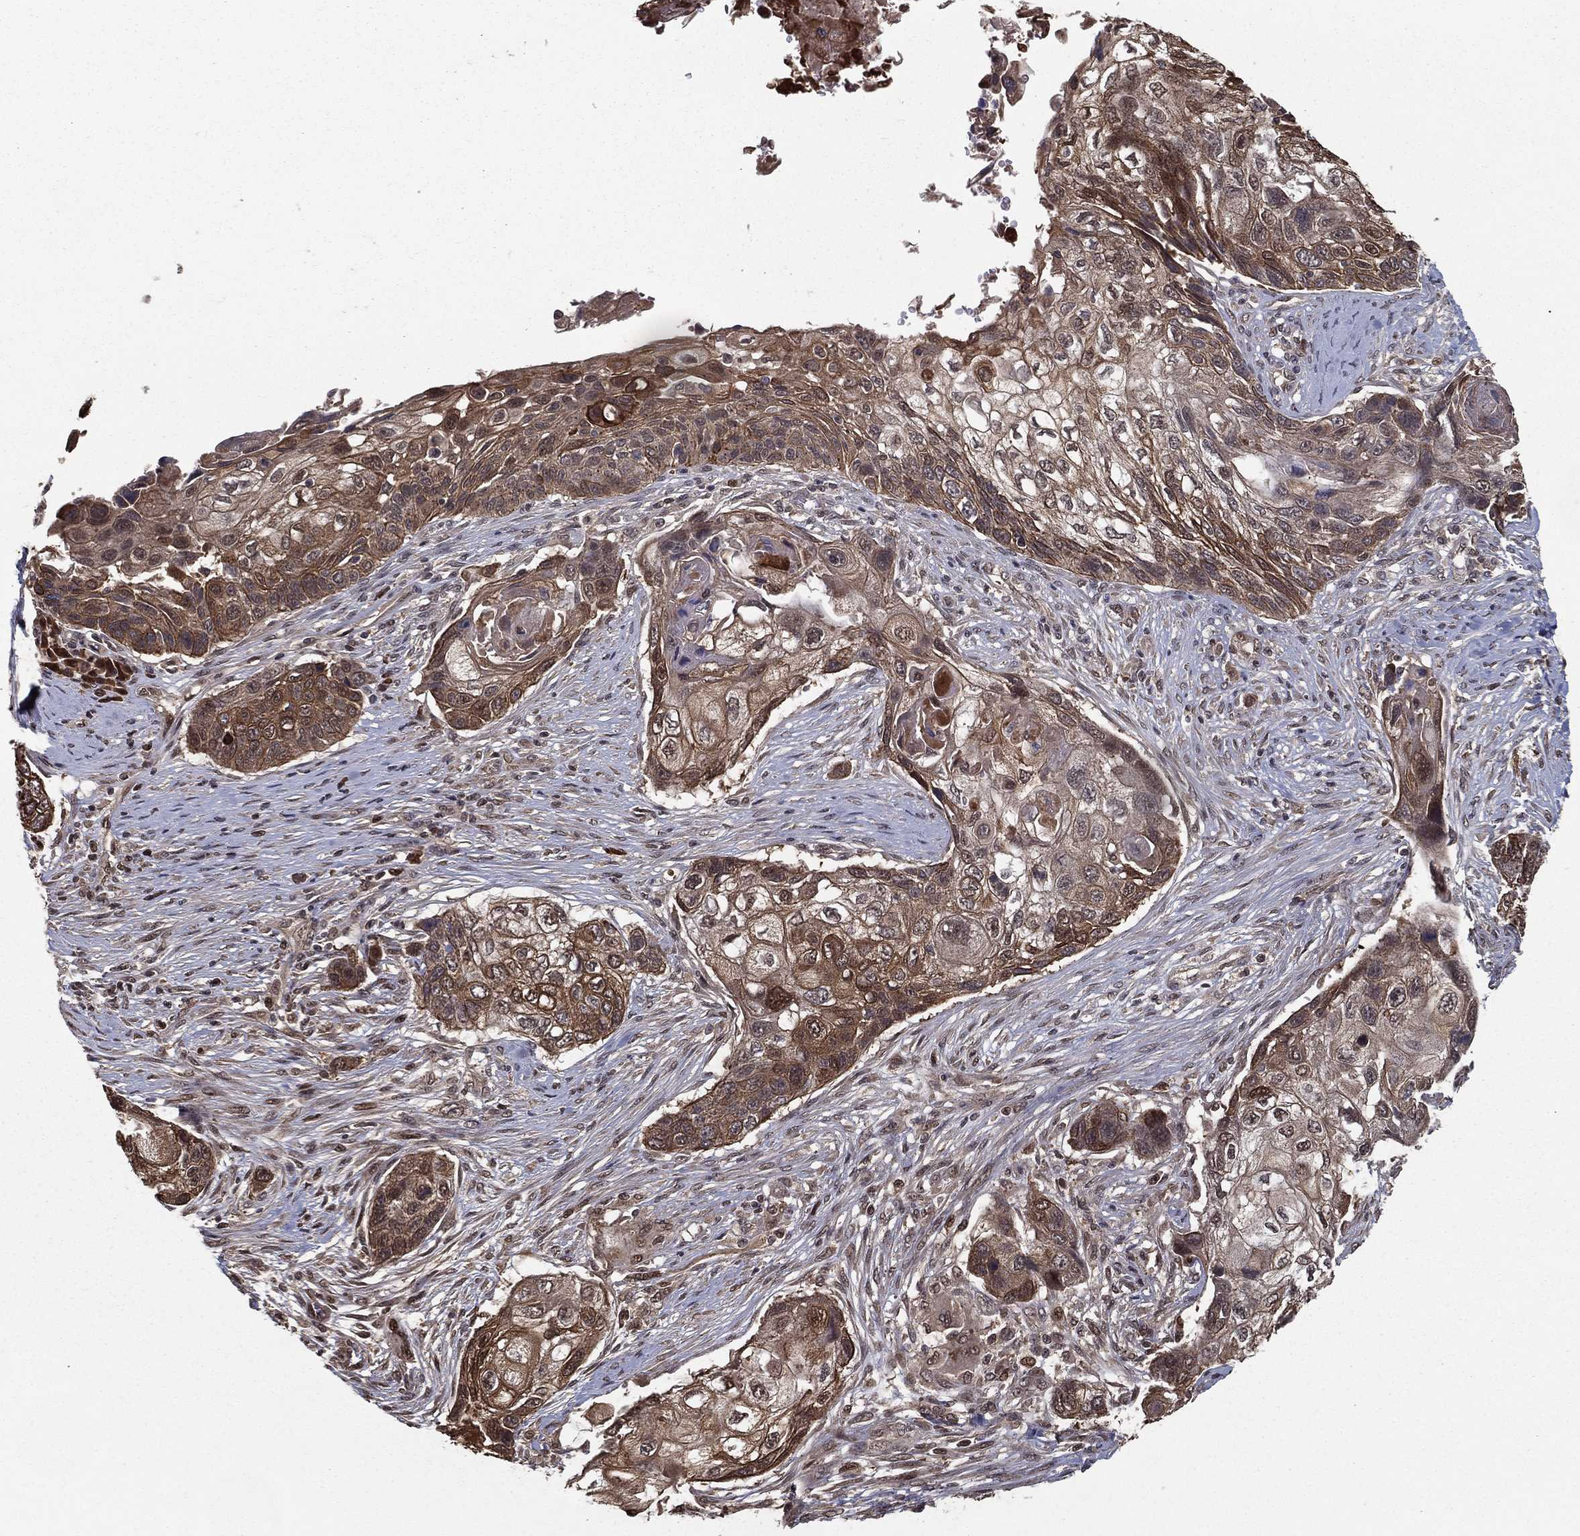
{"staining": {"intensity": "moderate", "quantity": "25%-75%", "location": "cytoplasmic/membranous"}, "tissue": "lung cancer", "cell_type": "Tumor cells", "image_type": "cancer", "snomed": [{"axis": "morphology", "description": "Normal tissue, NOS"}, {"axis": "morphology", "description": "Squamous cell carcinoma, NOS"}, {"axis": "topography", "description": "Bronchus"}, {"axis": "topography", "description": "Lung"}], "caption": "Squamous cell carcinoma (lung) stained for a protein displays moderate cytoplasmic/membranous positivity in tumor cells.", "gene": "SLC6A6", "patient": {"sex": "male", "age": 69}}